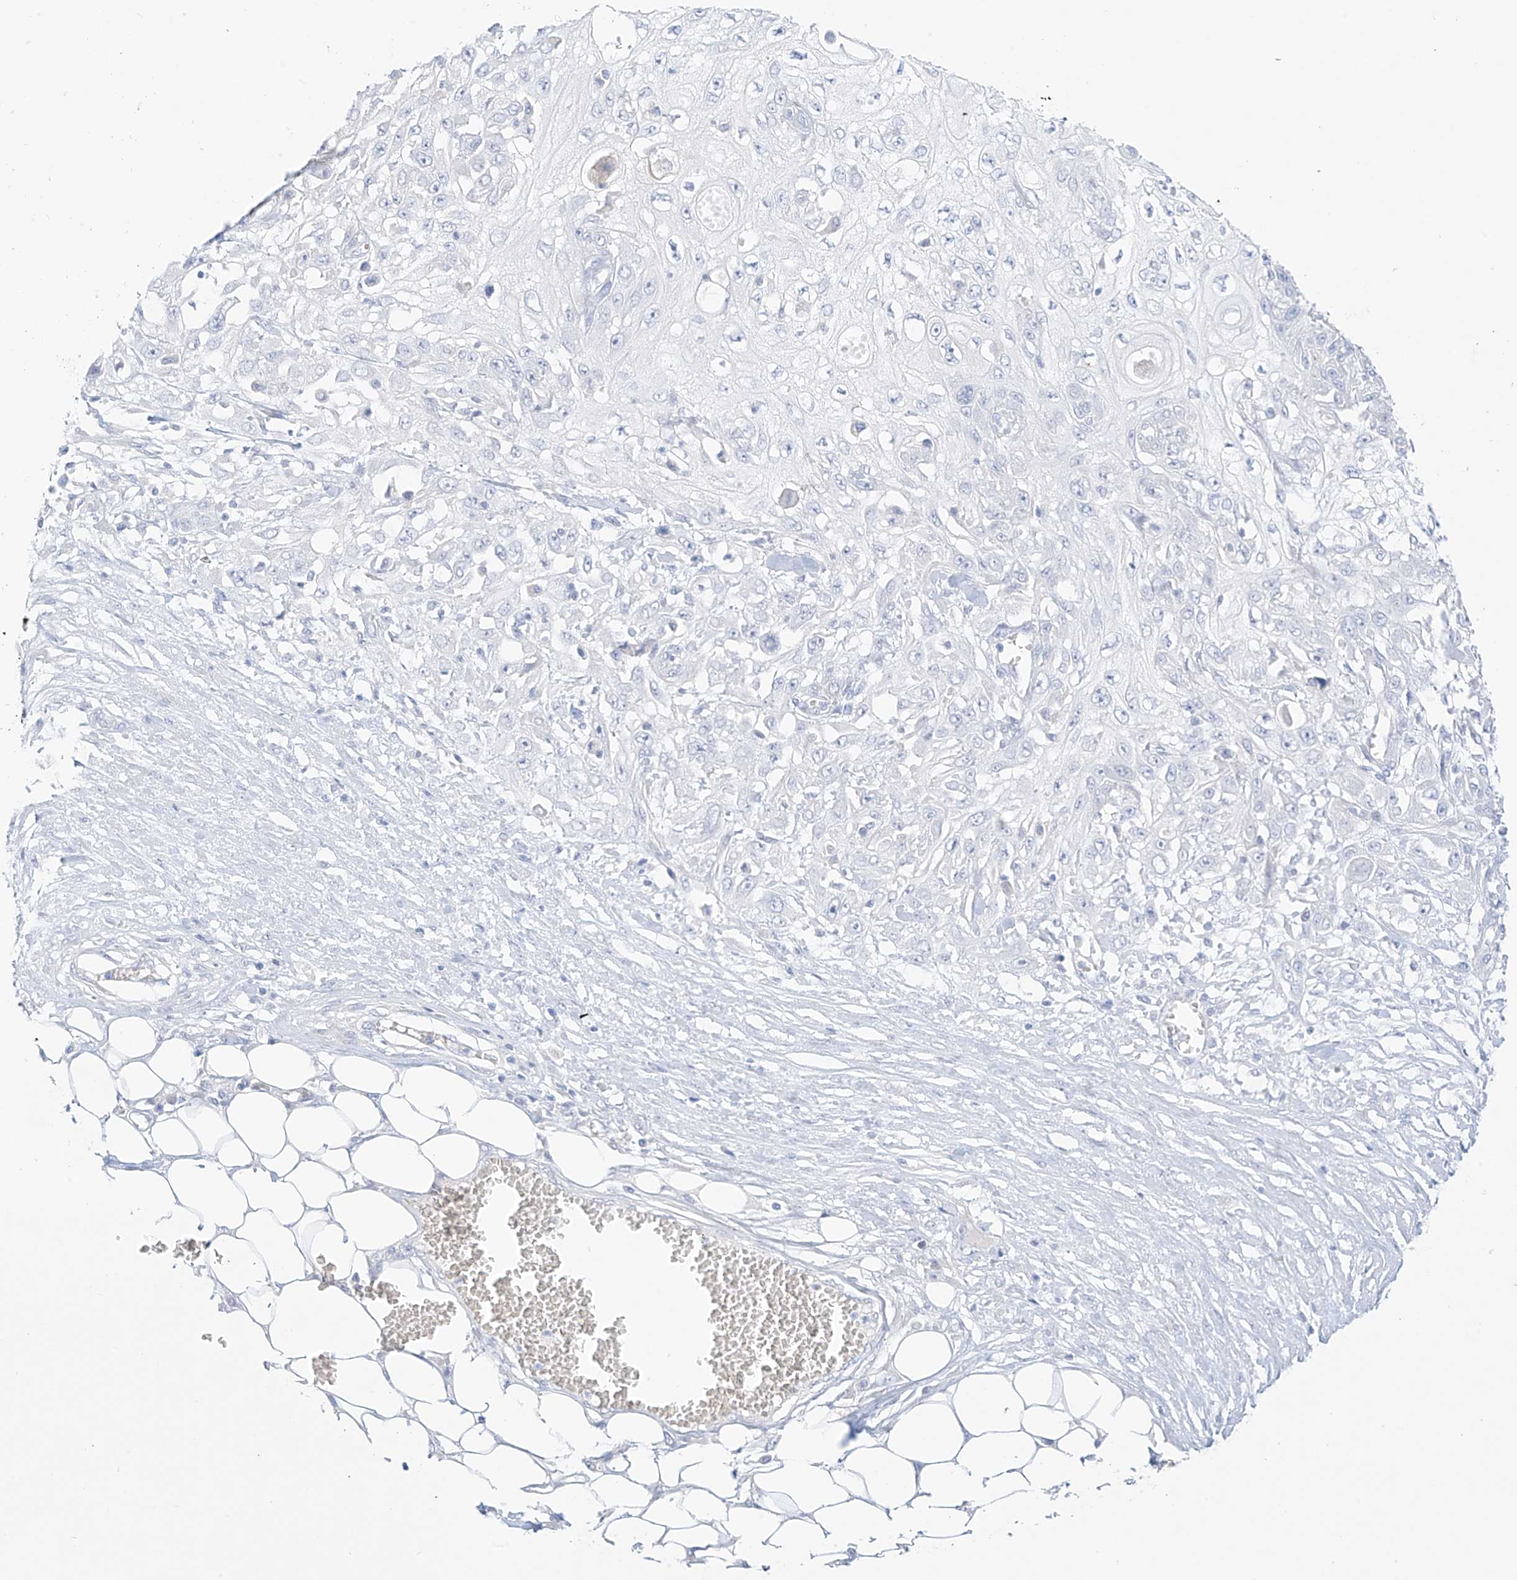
{"staining": {"intensity": "negative", "quantity": "none", "location": "none"}, "tissue": "skin cancer", "cell_type": "Tumor cells", "image_type": "cancer", "snomed": [{"axis": "morphology", "description": "Squamous cell carcinoma, NOS"}, {"axis": "morphology", "description": "Squamous cell carcinoma, metastatic, NOS"}, {"axis": "topography", "description": "Skin"}, {"axis": "topography", "description": "Lymph node"}], "caption": "This image is of skin cancer (metastatic squamous cell carcinoma) stained with immunohistochemistry (IHC) to label a protein in brown with the nuclei are counter-stained blue. There is no positivity in tumor cells.", "gene": "ST3GAL5", "patient": {"sex": "male", "age": 75}}